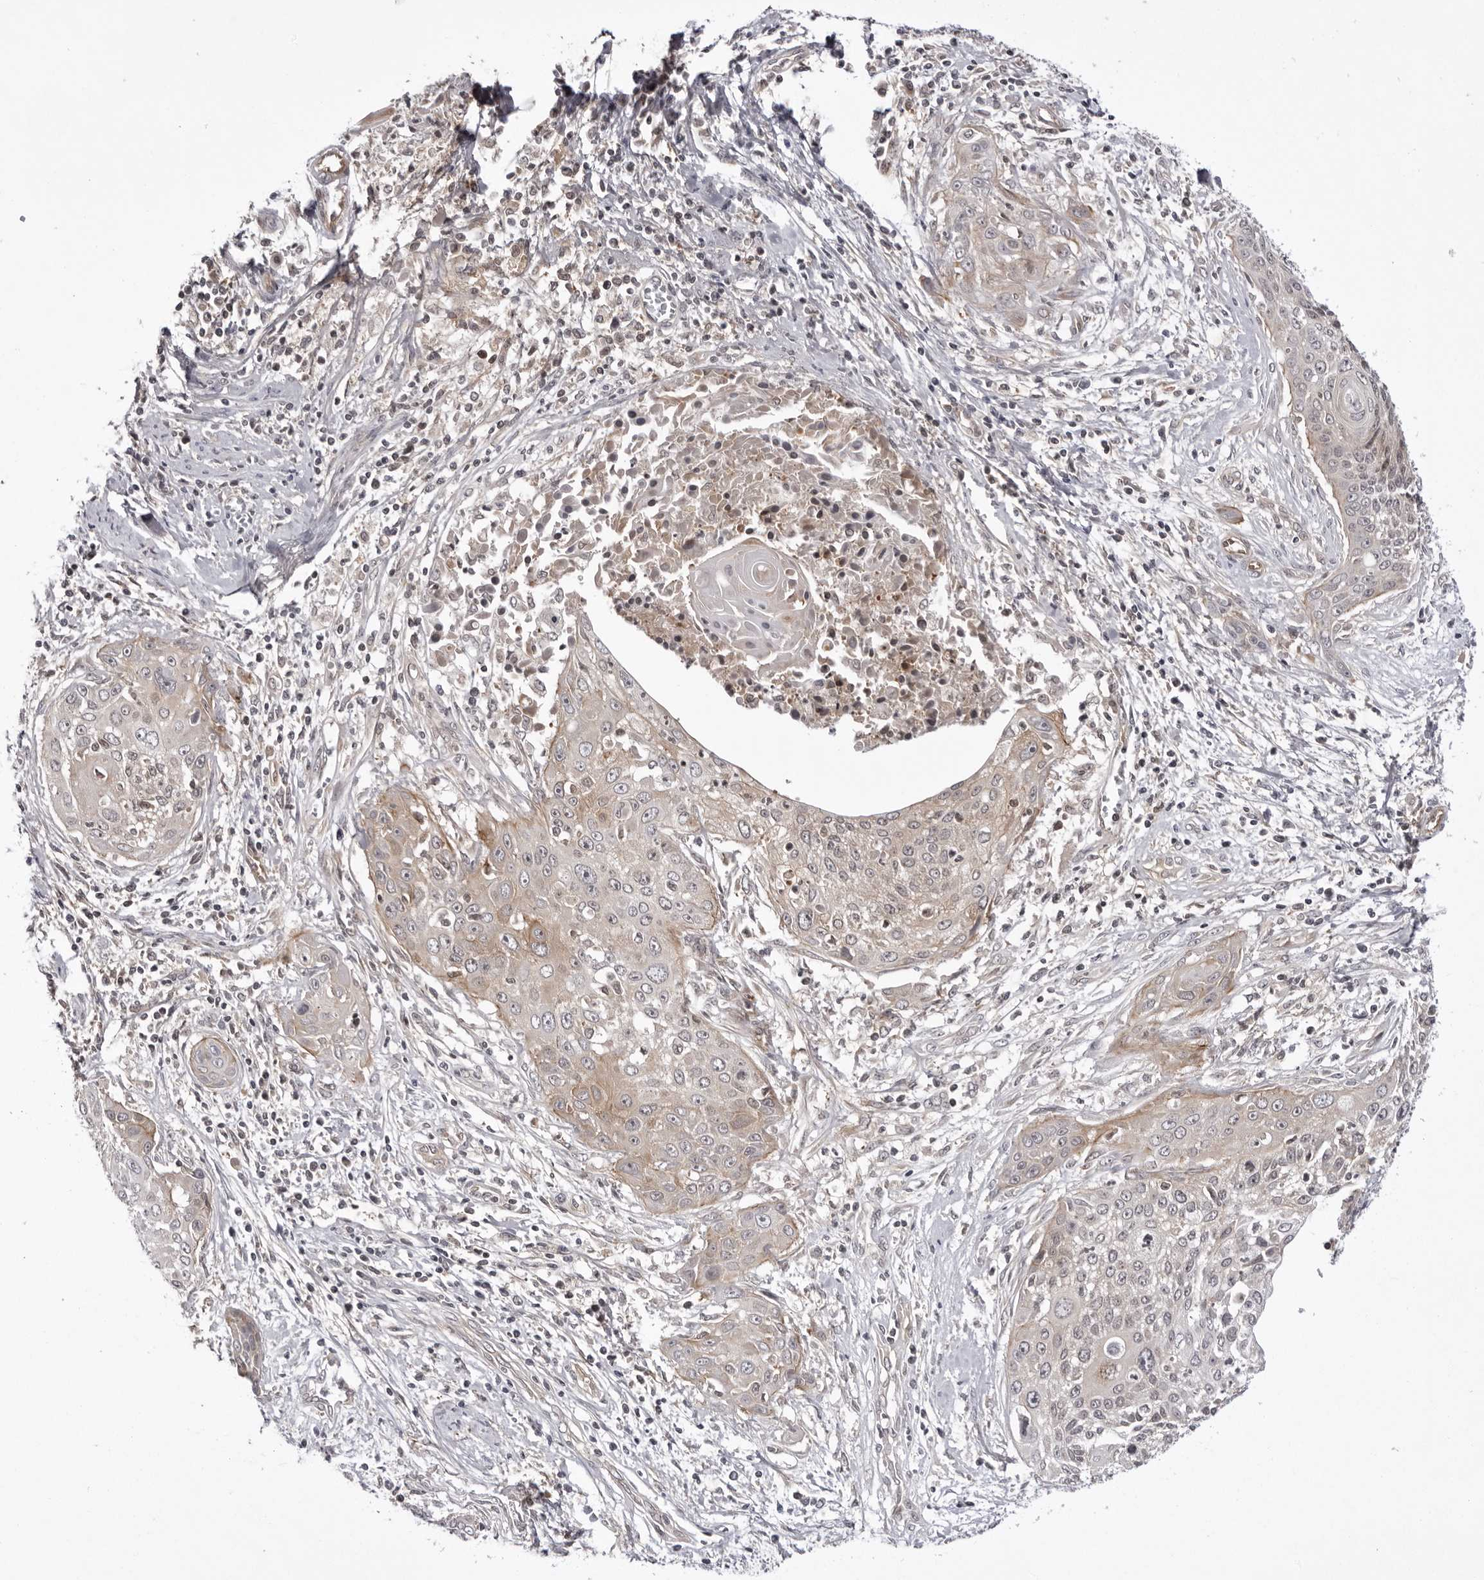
{"staining": {"intensity": "weak", "quantity": "<25%", "location": "cytoplasmic/membranous"}, "tissue": "cervical cancer", "cell_type": "Tumor cells", "image_type": "cancer", "snomed": [{"axis": "morphology", "description": "Squamous cell carcinoma, NOS"}, {"axis": "topography", "description": "Cervix"}], "caption": "Cervical cancer was stained to show a protein in brown. There is no significant expression in tumor cells.", "gene": "USP43", "patient": {"sex": "female", "age": 55}}